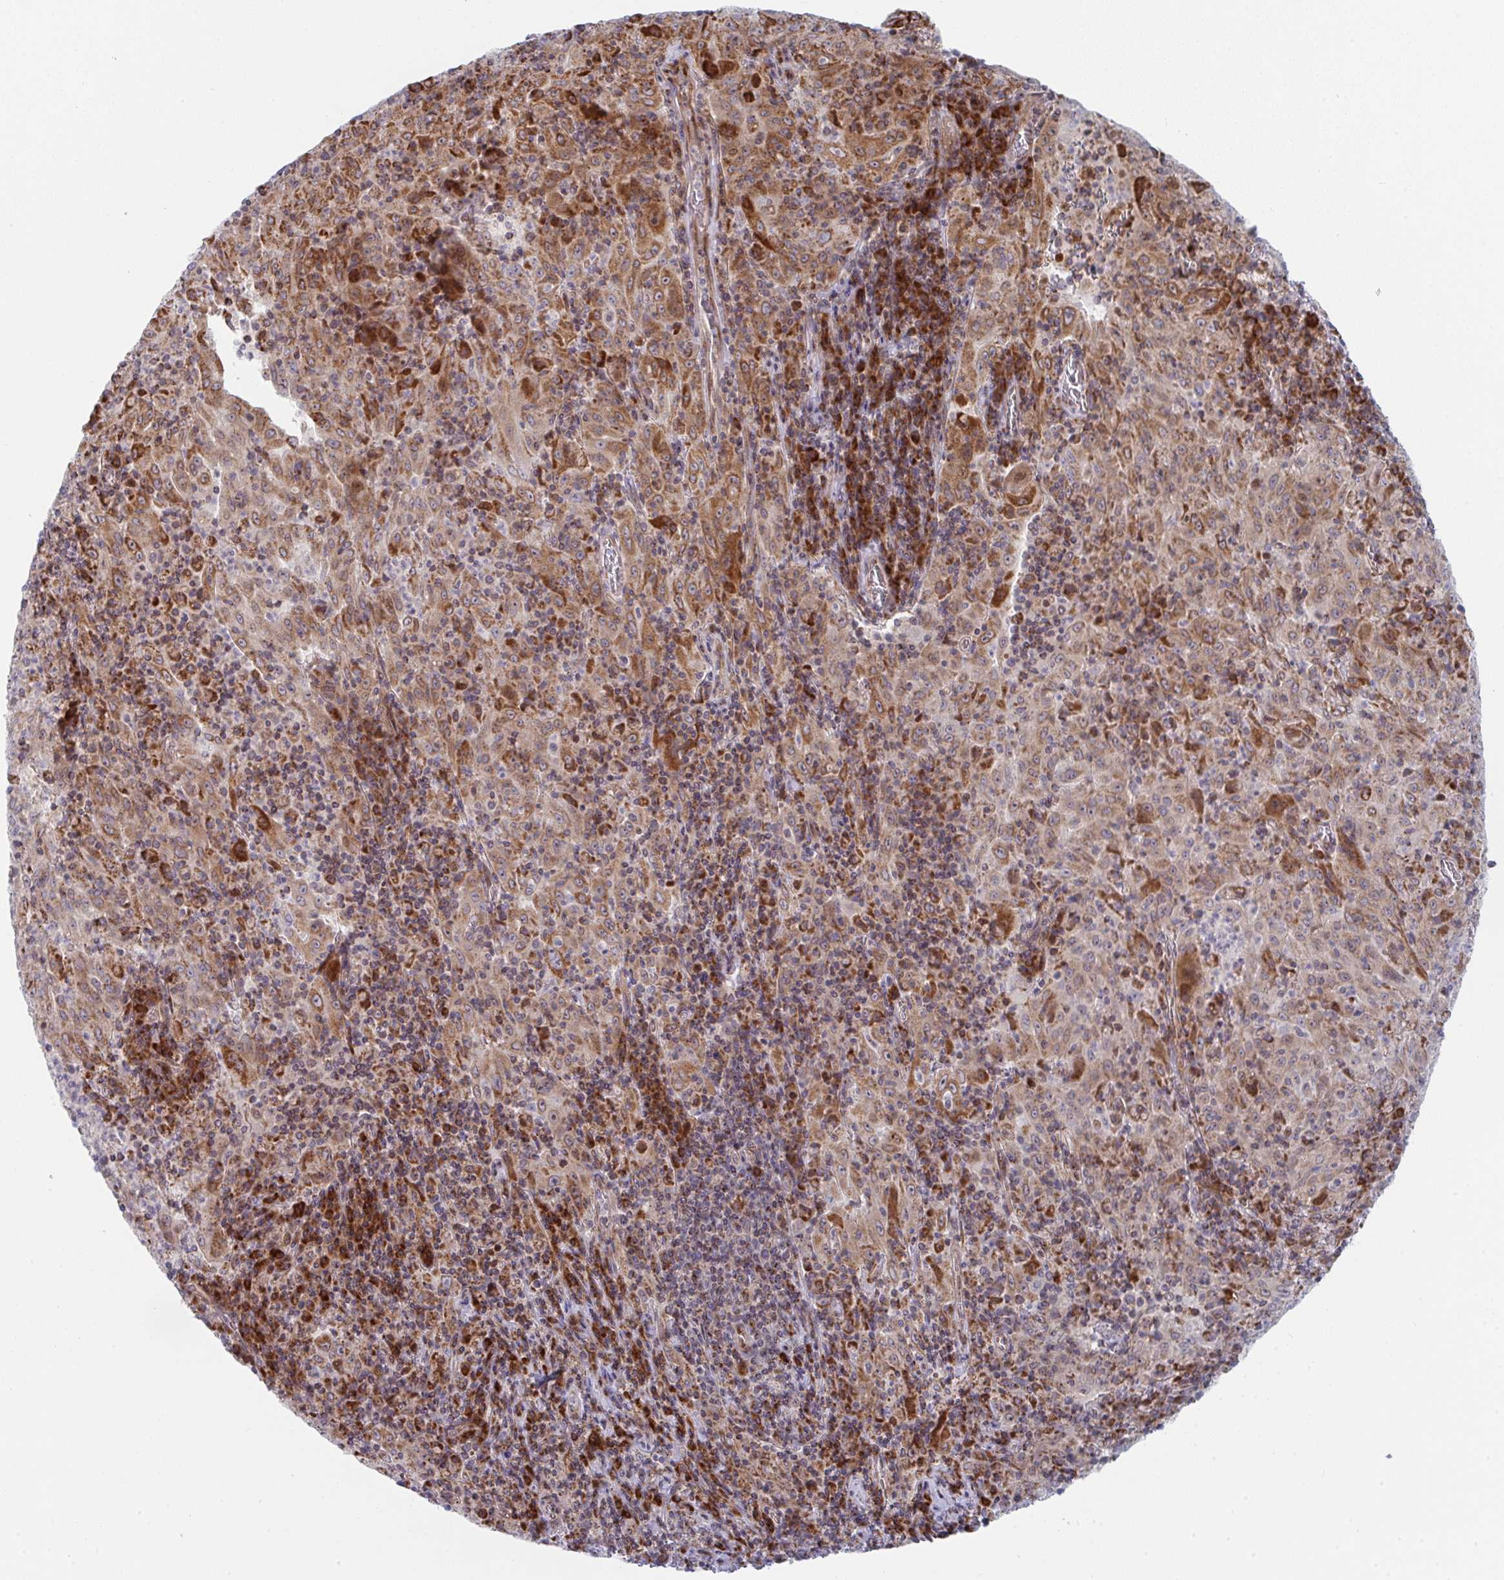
{"staining": {"intensity": "moderate", "quantity": ">75%", "location": "cytoplasmic/membranous"}, "tissue": "pancreatic cancer", "cell_type": "Tumor cells", "image_type": "cancer", "snomed": [{"axis": "morphology", "description": "Adenocarcinoma, NOS"}, {"axis": "topography", "description": "Pancreas"}], "caption": "DAB (3,3'-diaminobenzidine) immunohistochemical staining of human pancreatic cancer exhibits moderate cytoplasmic/membranous protein staining in about >75% of tumor cells. Nuclei are stained in blue.", "gene": "PRKCH", "patient": {"sex": "male", "age": 63}}